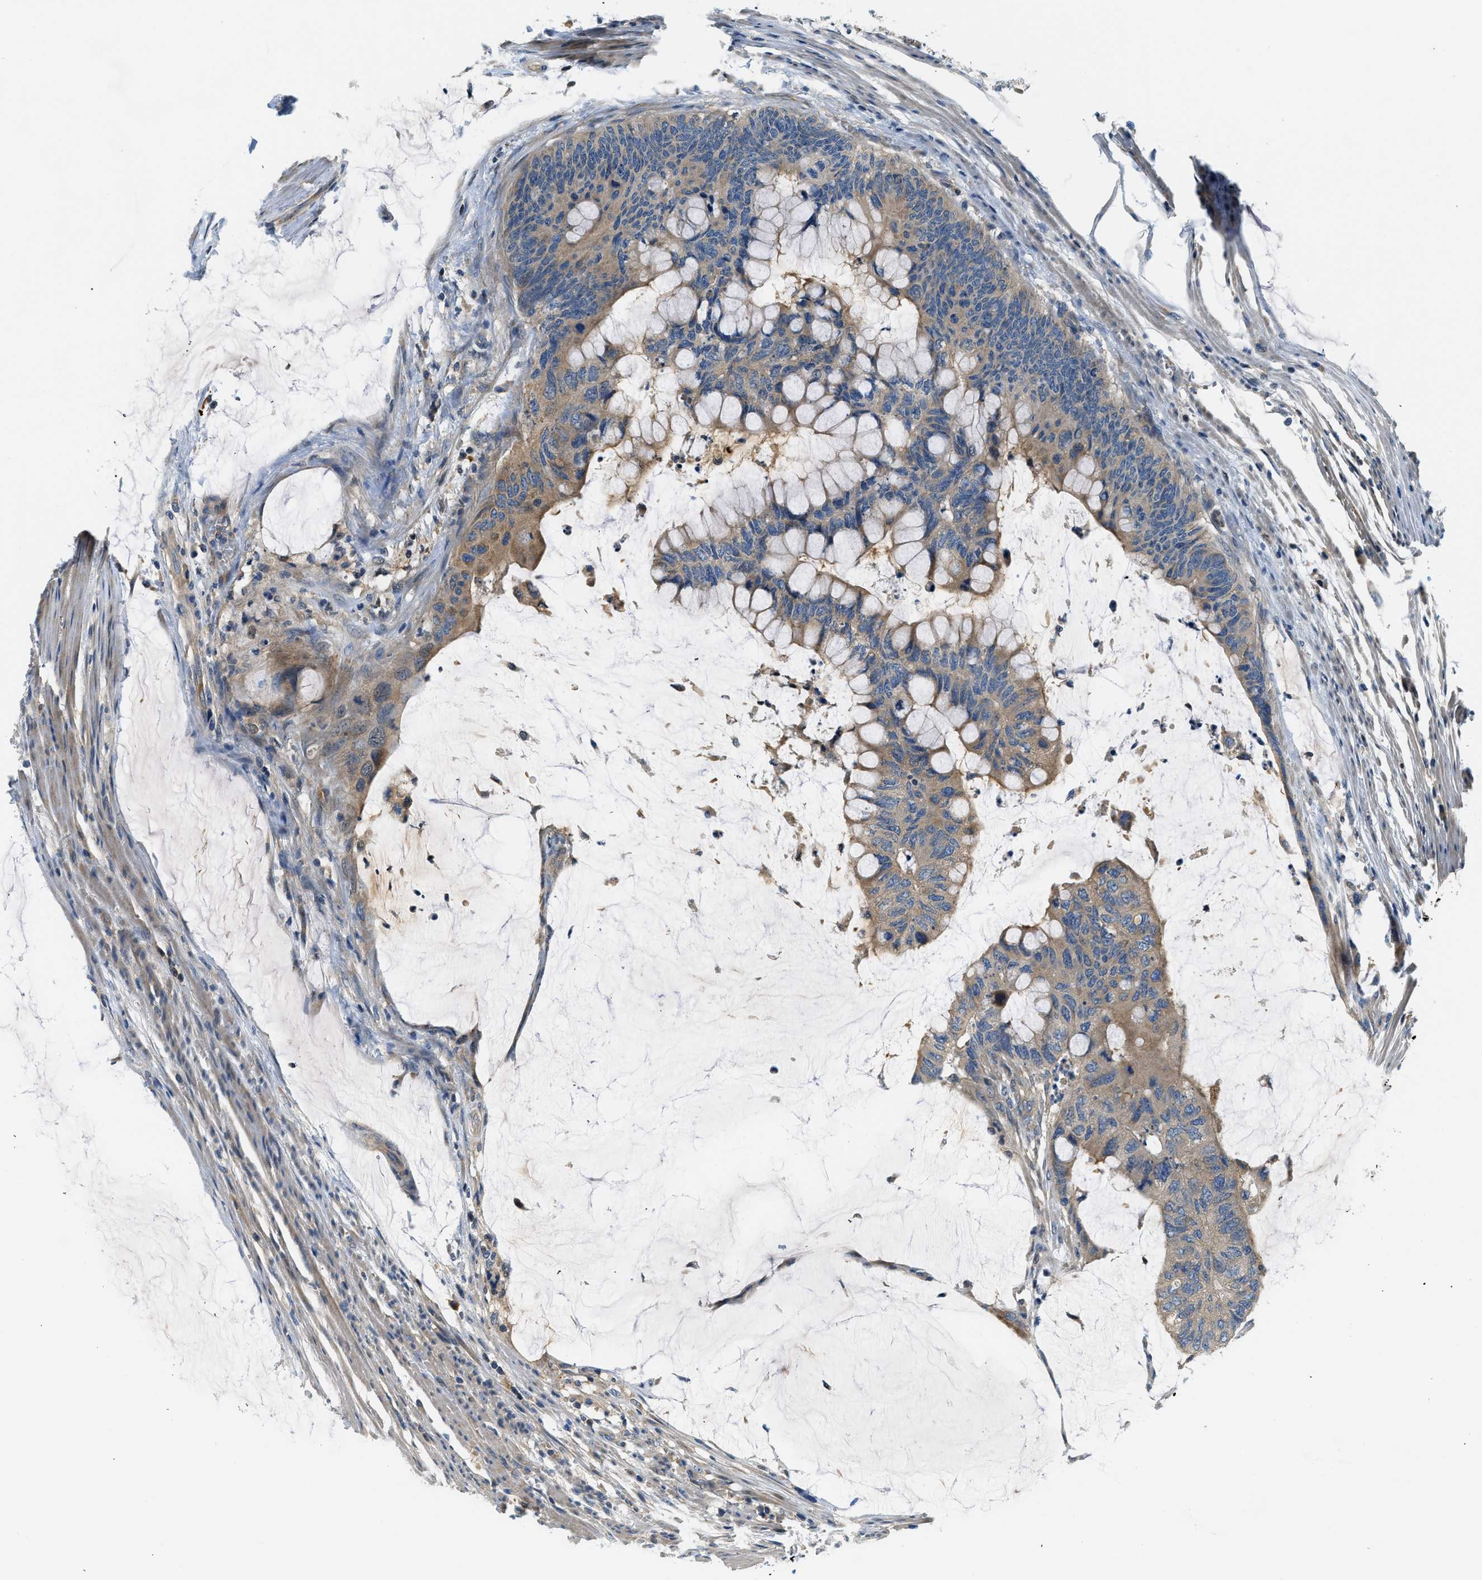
{"staining": {"intensity": "moderate", "quantity": ">75%", "location": "cytoplasmic/membranous"}, "tissue": "colorectal cancer", "cell_type": "Tumor cells", "image_type": "cancer", "snomed": [{"axis": "morphology", "description": "Normal tissue, NOS"}, {"axis": "morphology", "description": "Adenocarcinoma, NOS"}, {"axis": "topography", "description": "Rectum"}], "caption": "There is medium levels of moderate cytoplasmic/membranous expression in tumor cells of adenocarcinoma (colorectal), as demonstrated by immunohistochemical staining (brown color).", "gene": "KCNK1", "patient": {"sex": "male", "age": 92}}